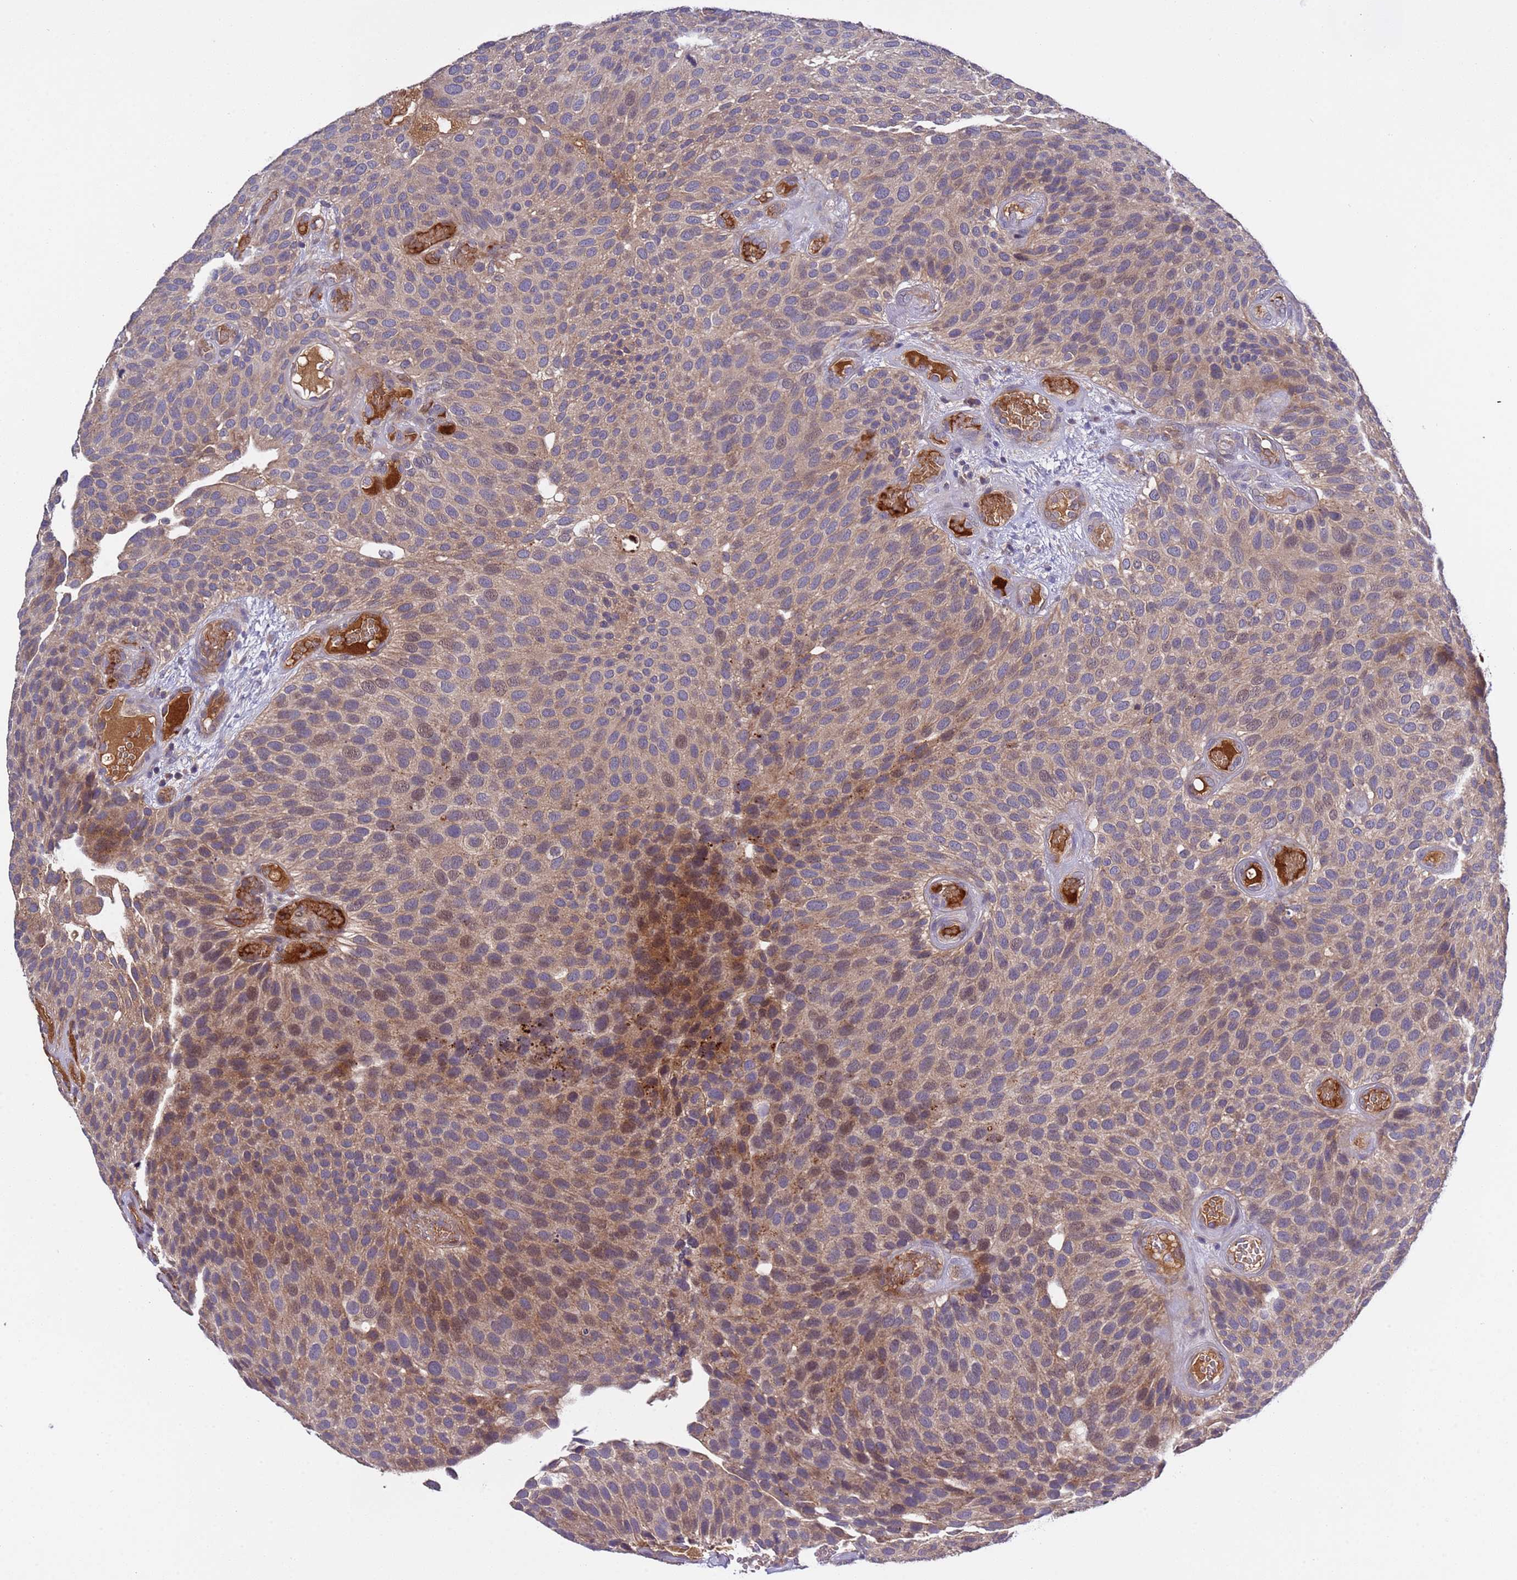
{"staining": {"intensity": "weak", "quantity": "25%-75%", "location": "cytoplasmic/membranous"}, "tissue": "urothelial cancer", "cell_type": "Tumor cells", "image_type": "cancer", "snomed": [{"axis": "morphology", "description": "Urothelial carcinoma, Low grade"}, {"axis": "topography", "description": "Urinary bladder"}], "caption": "Urothelial cancer stained with immunohistochemistry displays weak cytoplasmic/membranous staining in approximately 25%-75% of tumor cells.", "gene": "PARP16", "patient": {"sex": "male", "age": 89}}